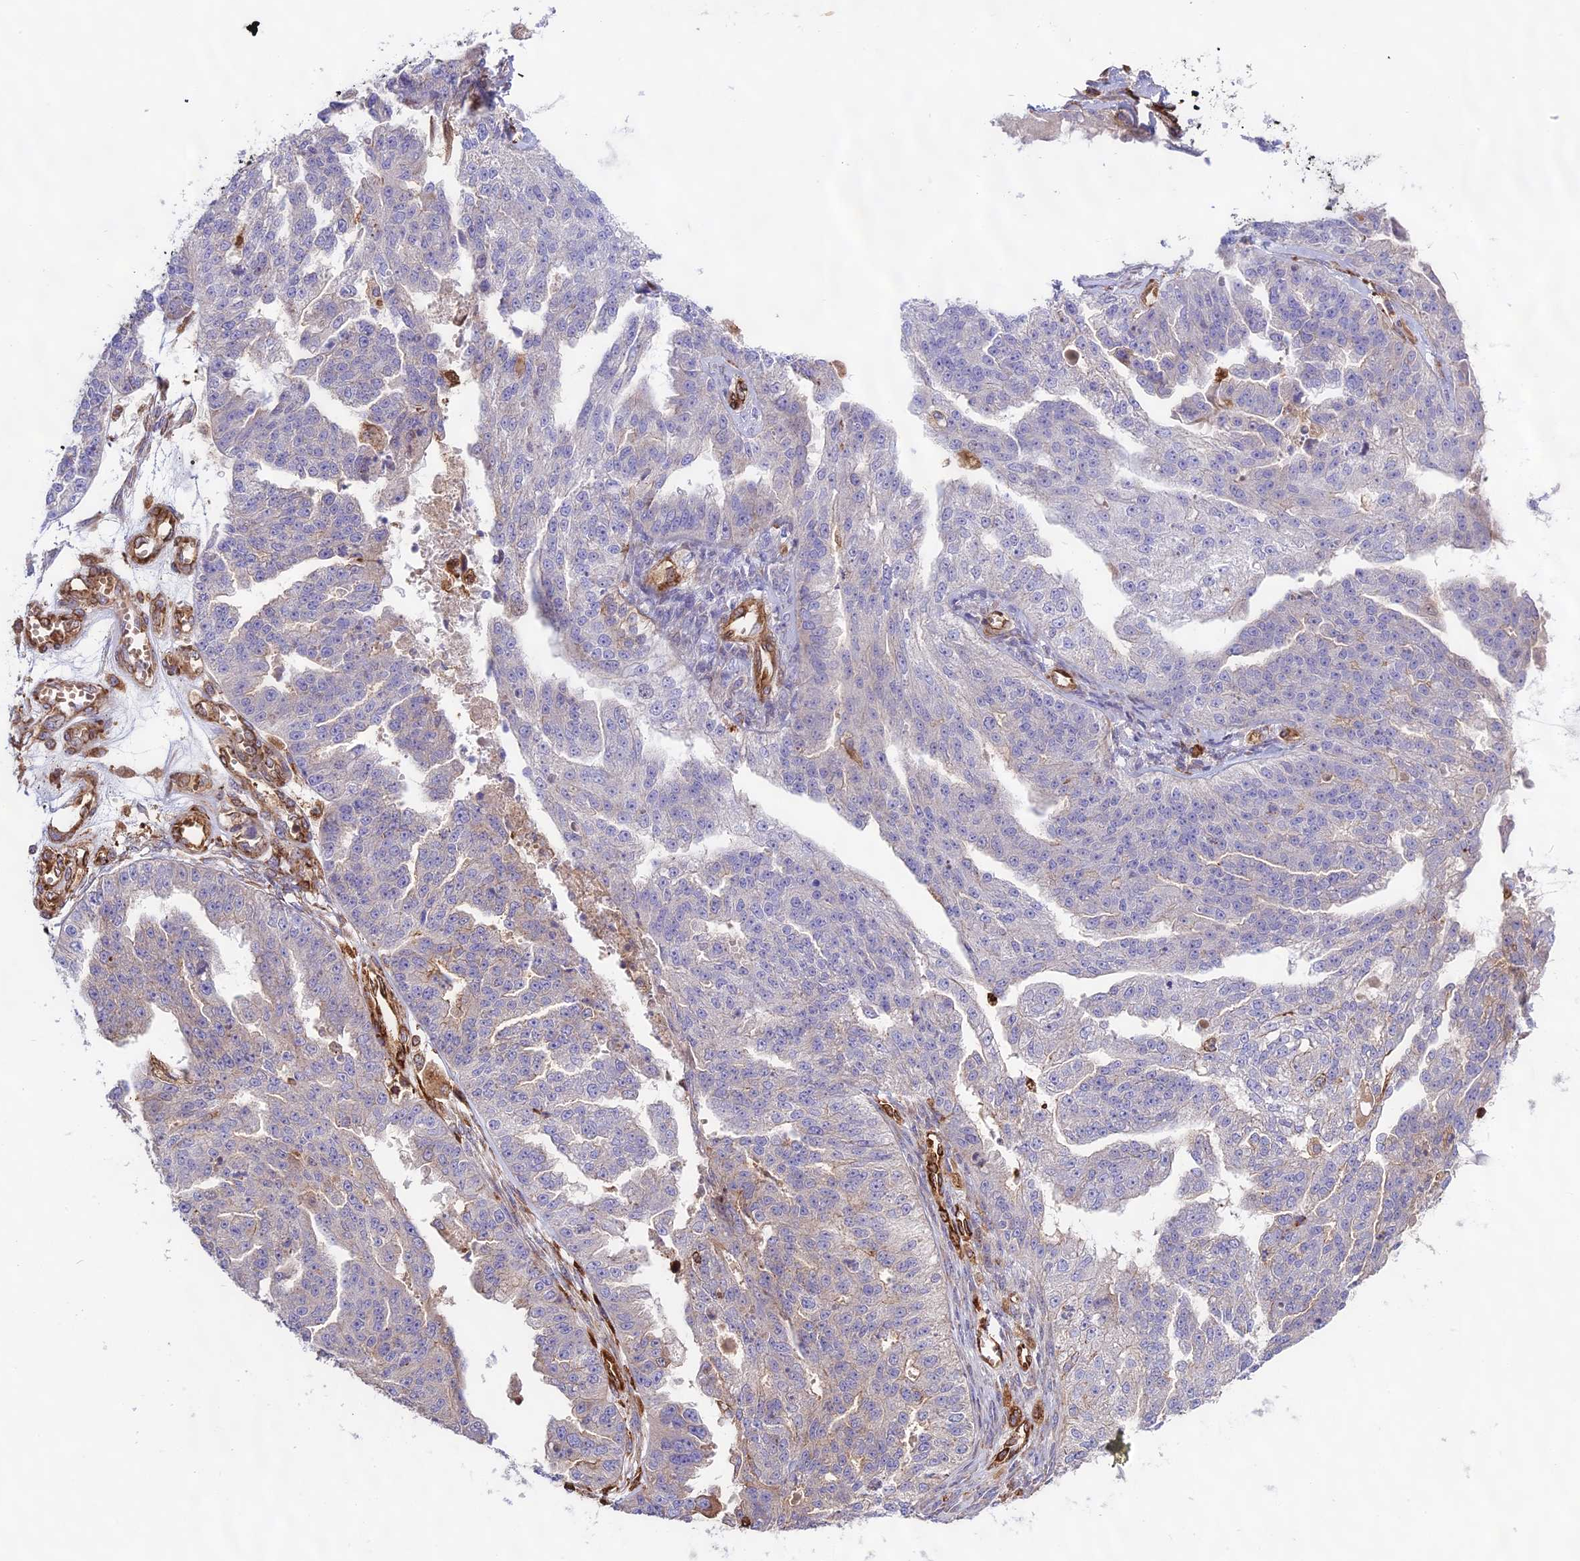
{"staining": {"intensity": "negative", "quantity": "none", "location": "none"}, "tissue": "ovarian cancer", "cell_type": "Tumor cells", "image_type": "cancer", "snomed": [{"axis": "morphology", "description": "Cystadenocarcinoma, serous, NOS"}, {"axis": "topography", "description": "Ovary"}], "caption": "Immunohistochemical staining of ovarian cancer exhibits no significant expression in tumor cells. (DAB (3,3'-diaminobenzidine) IHC, high magnification).", "gene": "CD99L2", "patient": {"sex": "female", "age": 58}}